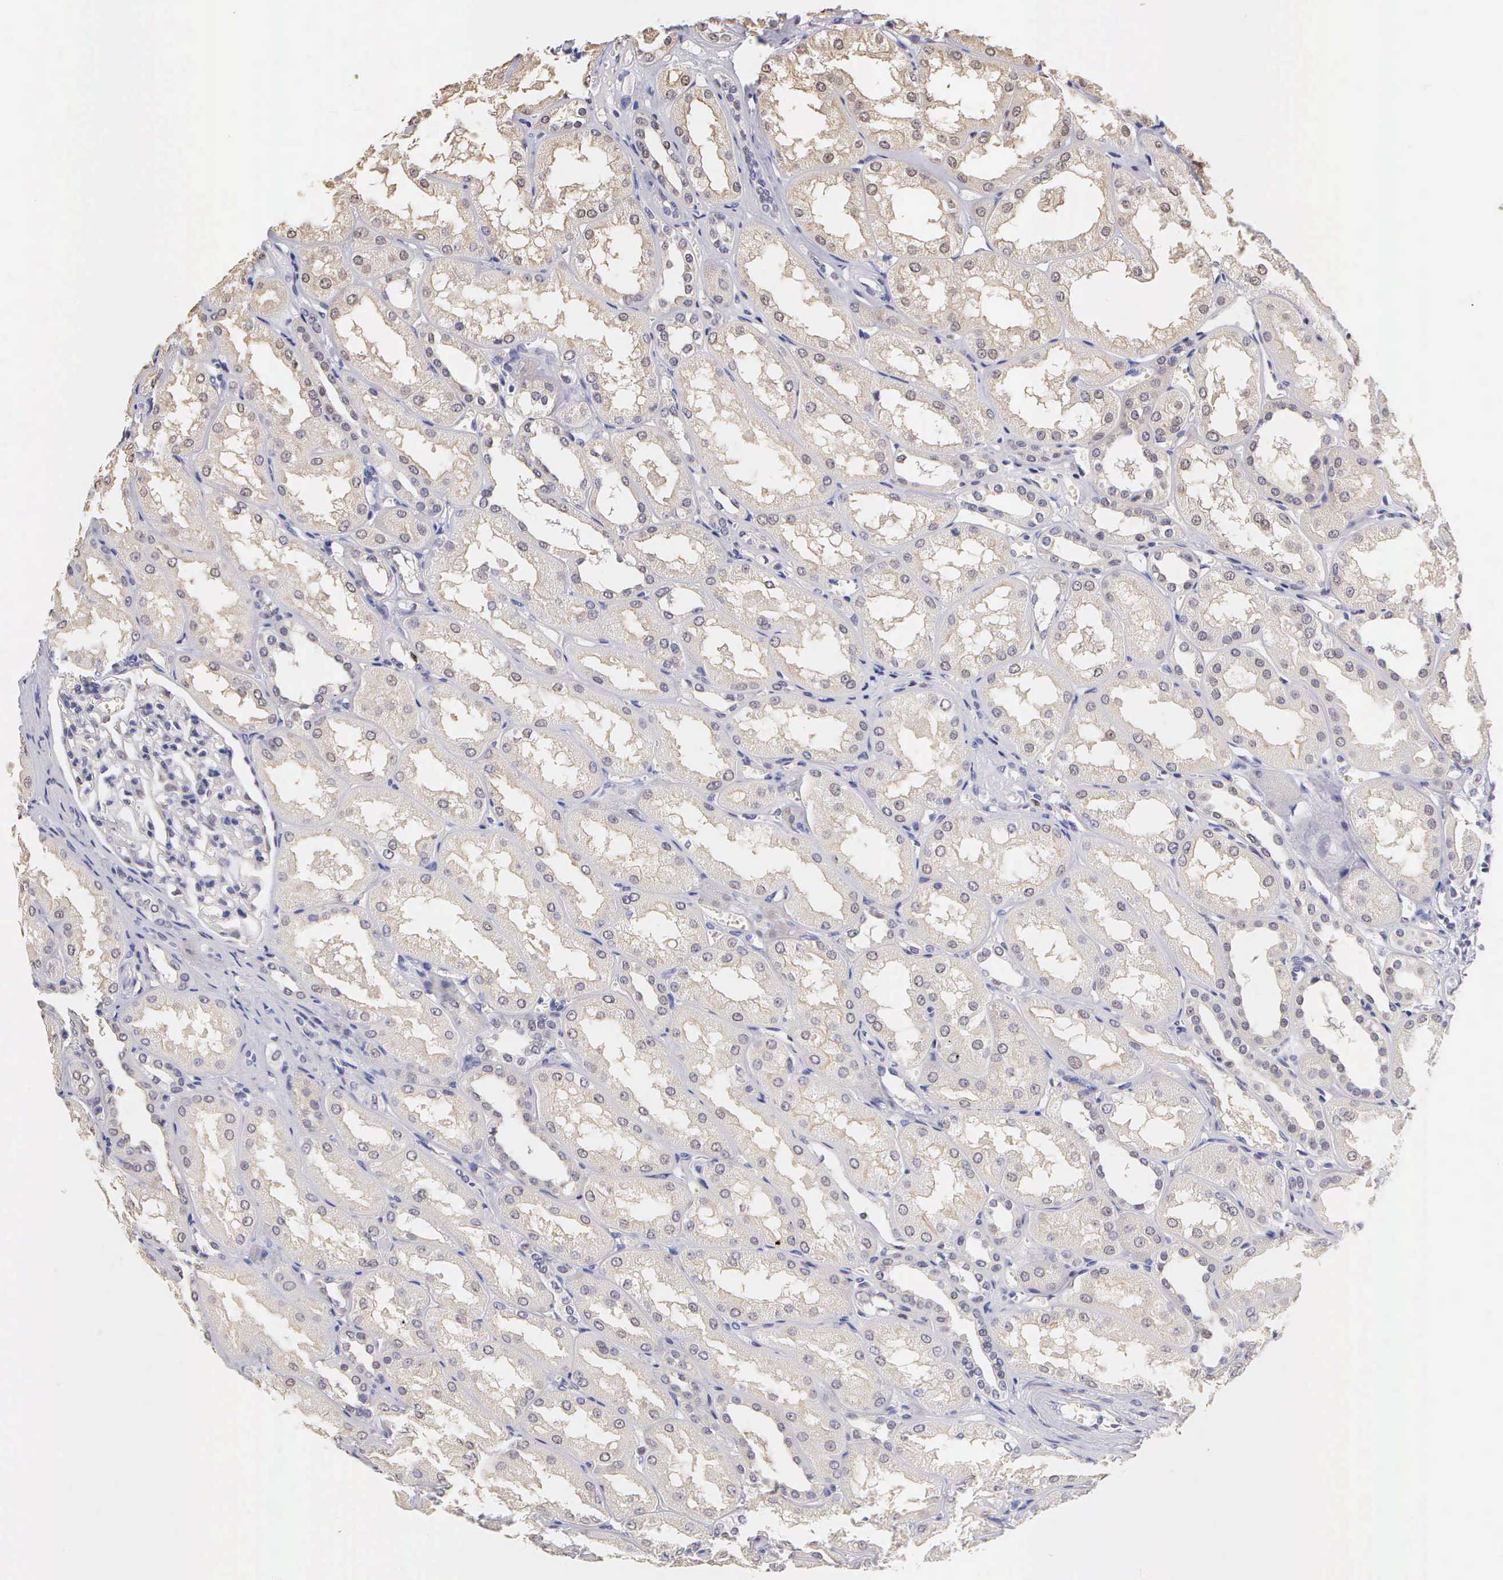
{"staining": {"intensity": "negative", "quantity": "none", "location": "none"}, "tissue": "kidney", "cell_type": "Cells in glomeruli", "image_type": "normal", "snomed": [{"axis": "morphology", "description": "Normal tissue, NOS"}, {"axis": "topography", "description": "Kidney"}], "caption": "IHC histopathology image of normal kidney: human kidney stained with DAB (3,3'-diaminobenzidine) reveals no significant protein staining in cells in glomeruli.", "gene": "MKI67", "patient": {"sex": "male", "age": 61}}